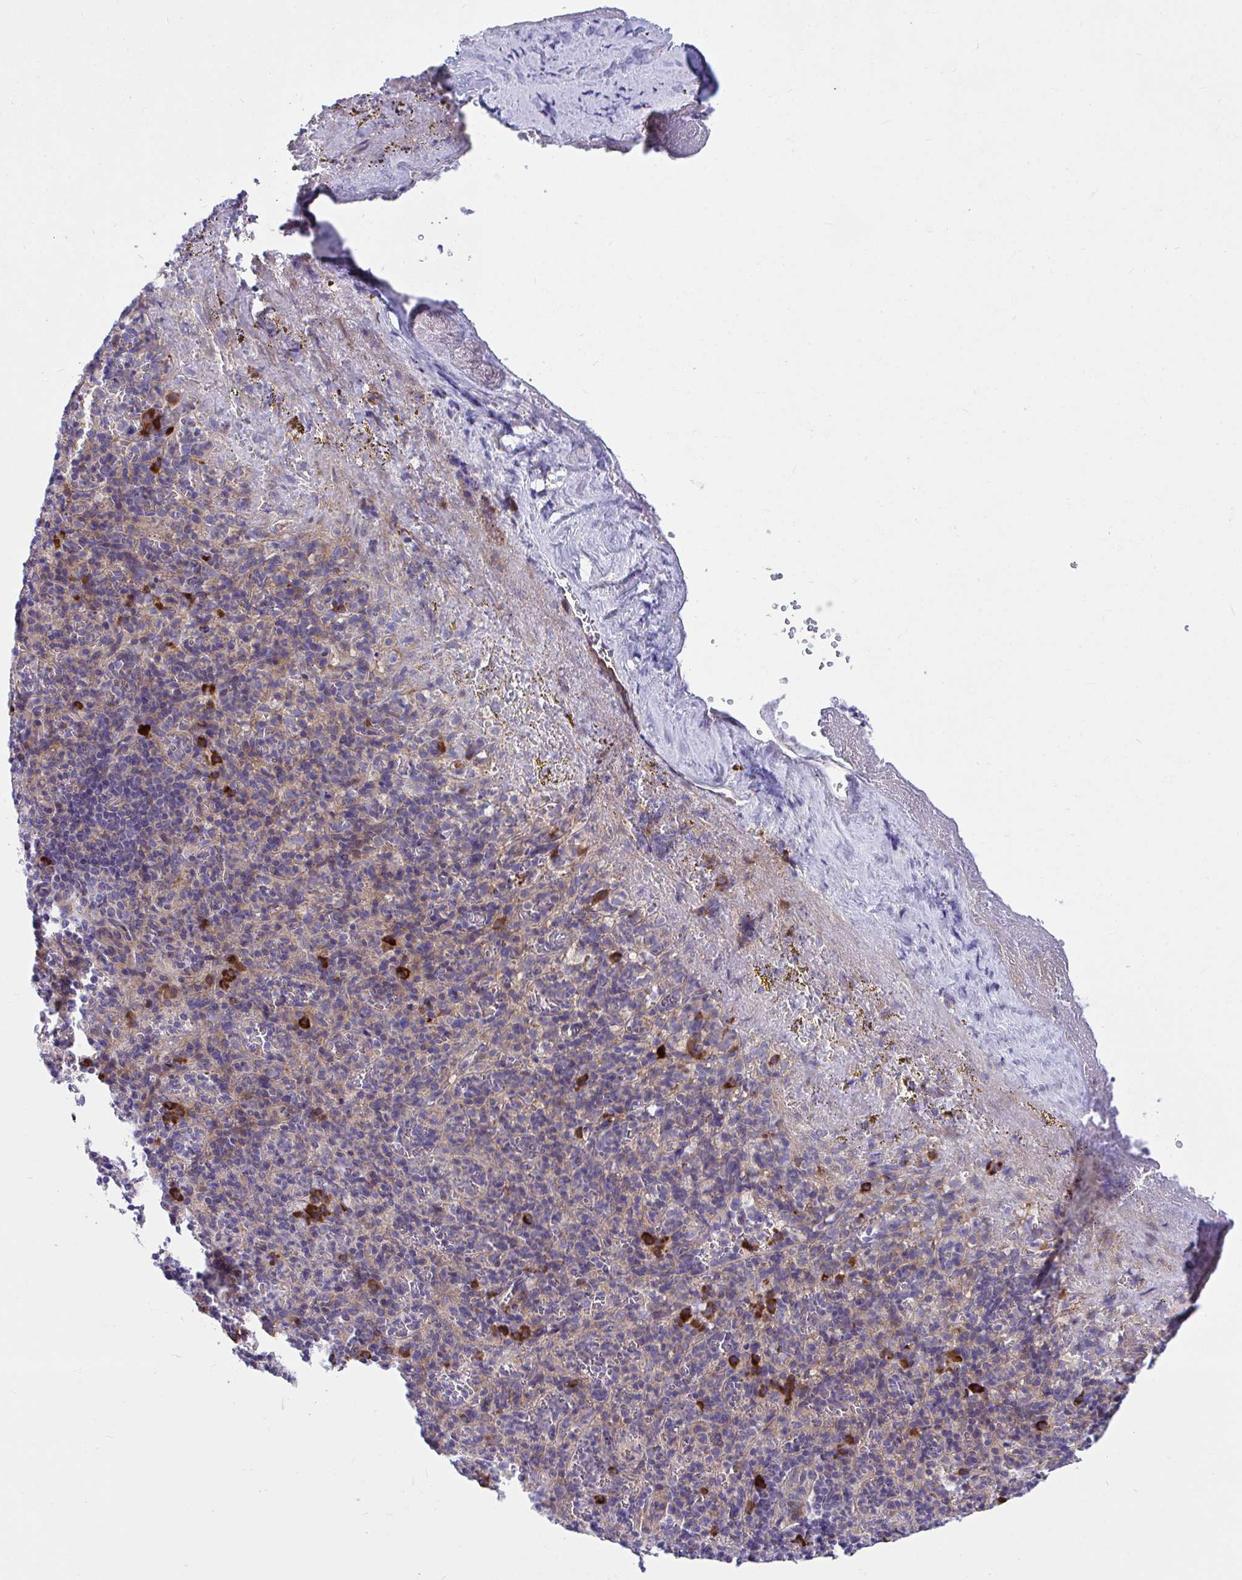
{"staining": {"intensity": "strong", "quantity": "<25%", "location": "cytoplasmic/membranous"}, "tissue": "spleen", "cell_type": "Cells in red pulp", "image_type": "normal", "snomed": [{"axis": "morphology", "description": "Normal tissue, NOS"}, {"axis": "topography", "description": "Spleen"}], "caption": "This image exhibits IHC staining of benign spleen, with medium strong cytoplasmic/membranous expression in about <25% of cells in red pulp.", "gene": "WBP1", "patient": {"sex": "female", "age": 74}}